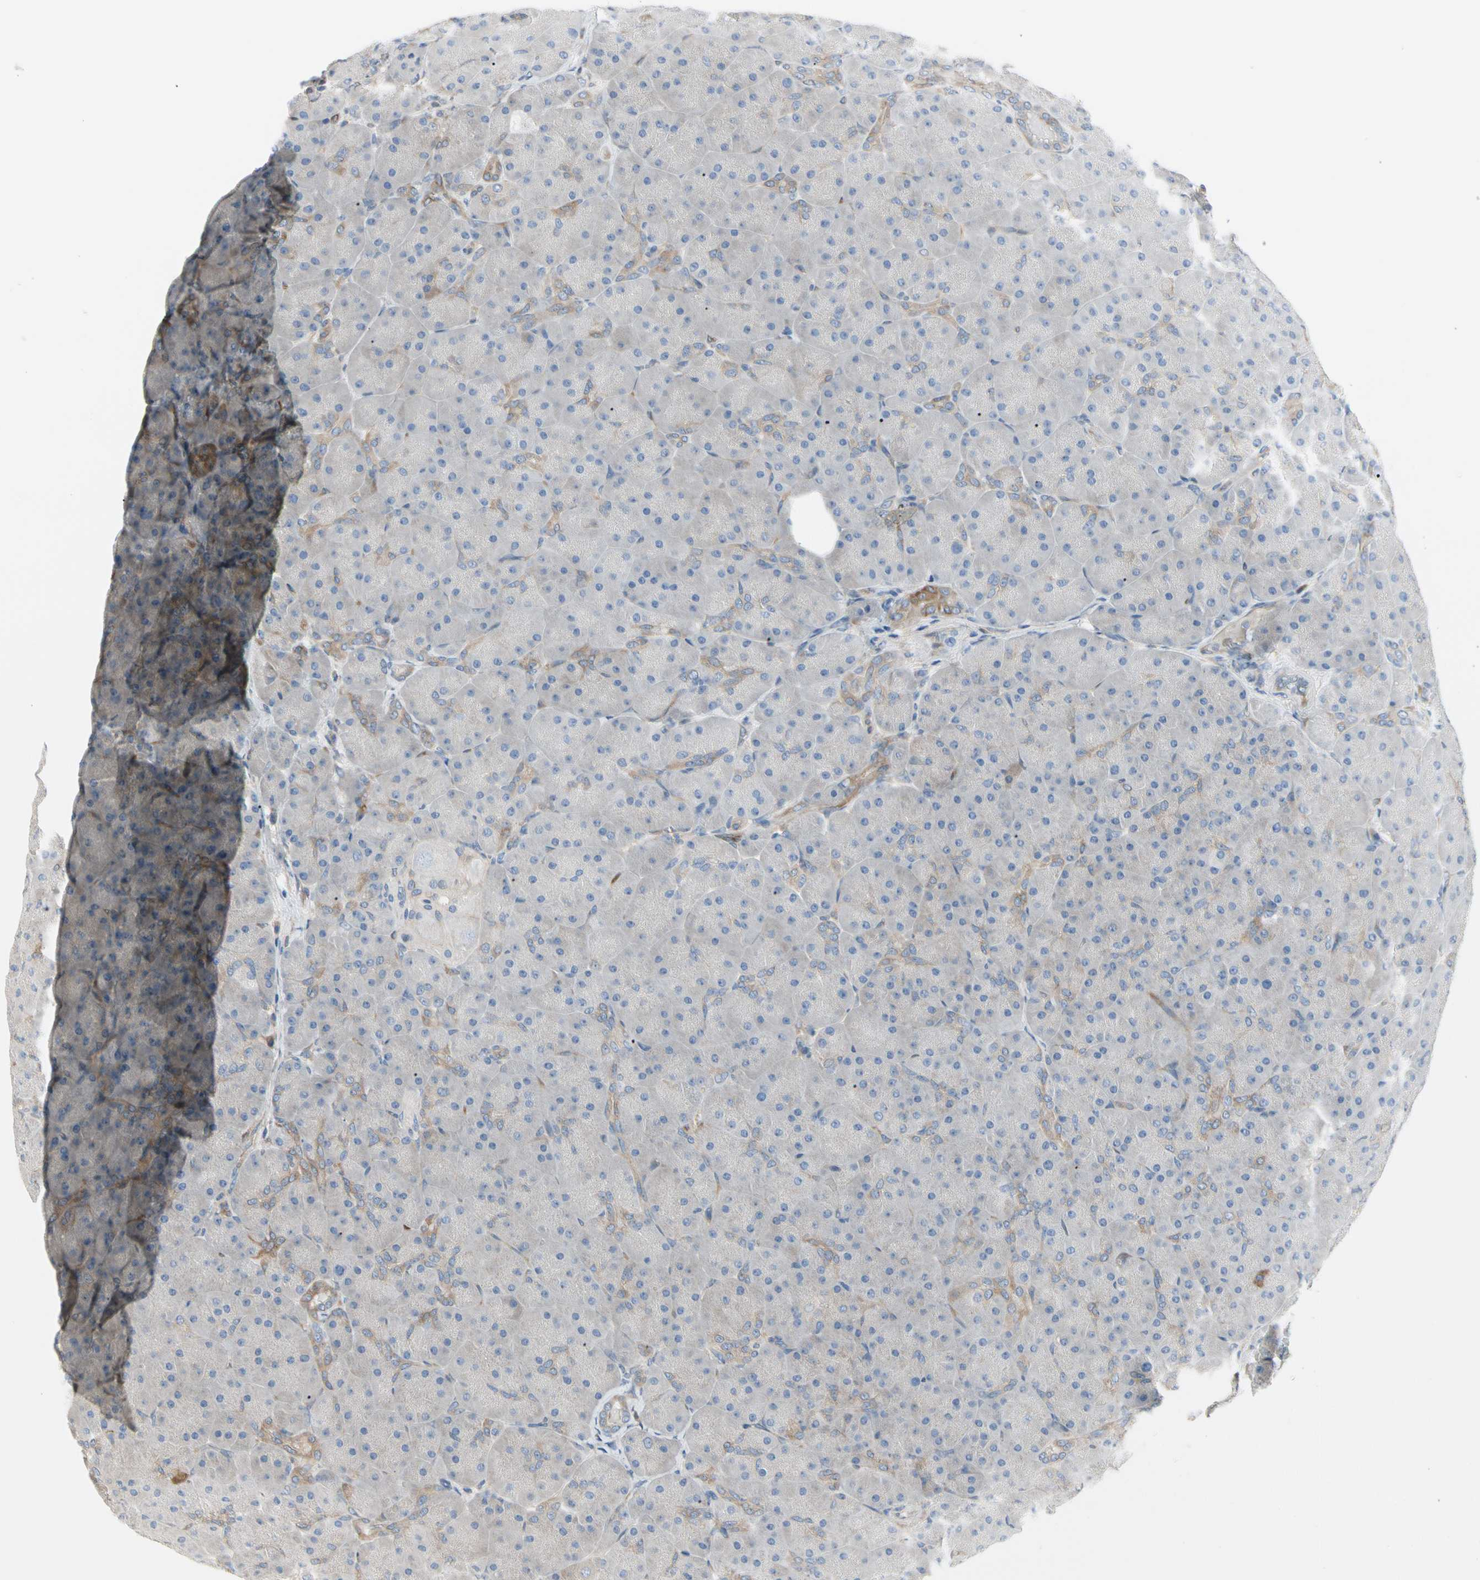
{"staining": {"intensity": "weak", "quantity": "<25%", "location": "cytoplasmic/membranous"}, "tissue": "pancreas", "cell_type": "Exocrine glandular cells", "image_type": "normal", "snomed": [{"axis": "morphology", "description": "Normal tissue, NOS"}, {"axis": "topography", "description": "Pancreas"}], "caption": "This is a micrograph of immunohistochemistry staining of normal pancreas, which shows no positivity in exocrine glandular cells.", "gene": "NFKB2", "patient": {"sex": "male", "age": 66}}